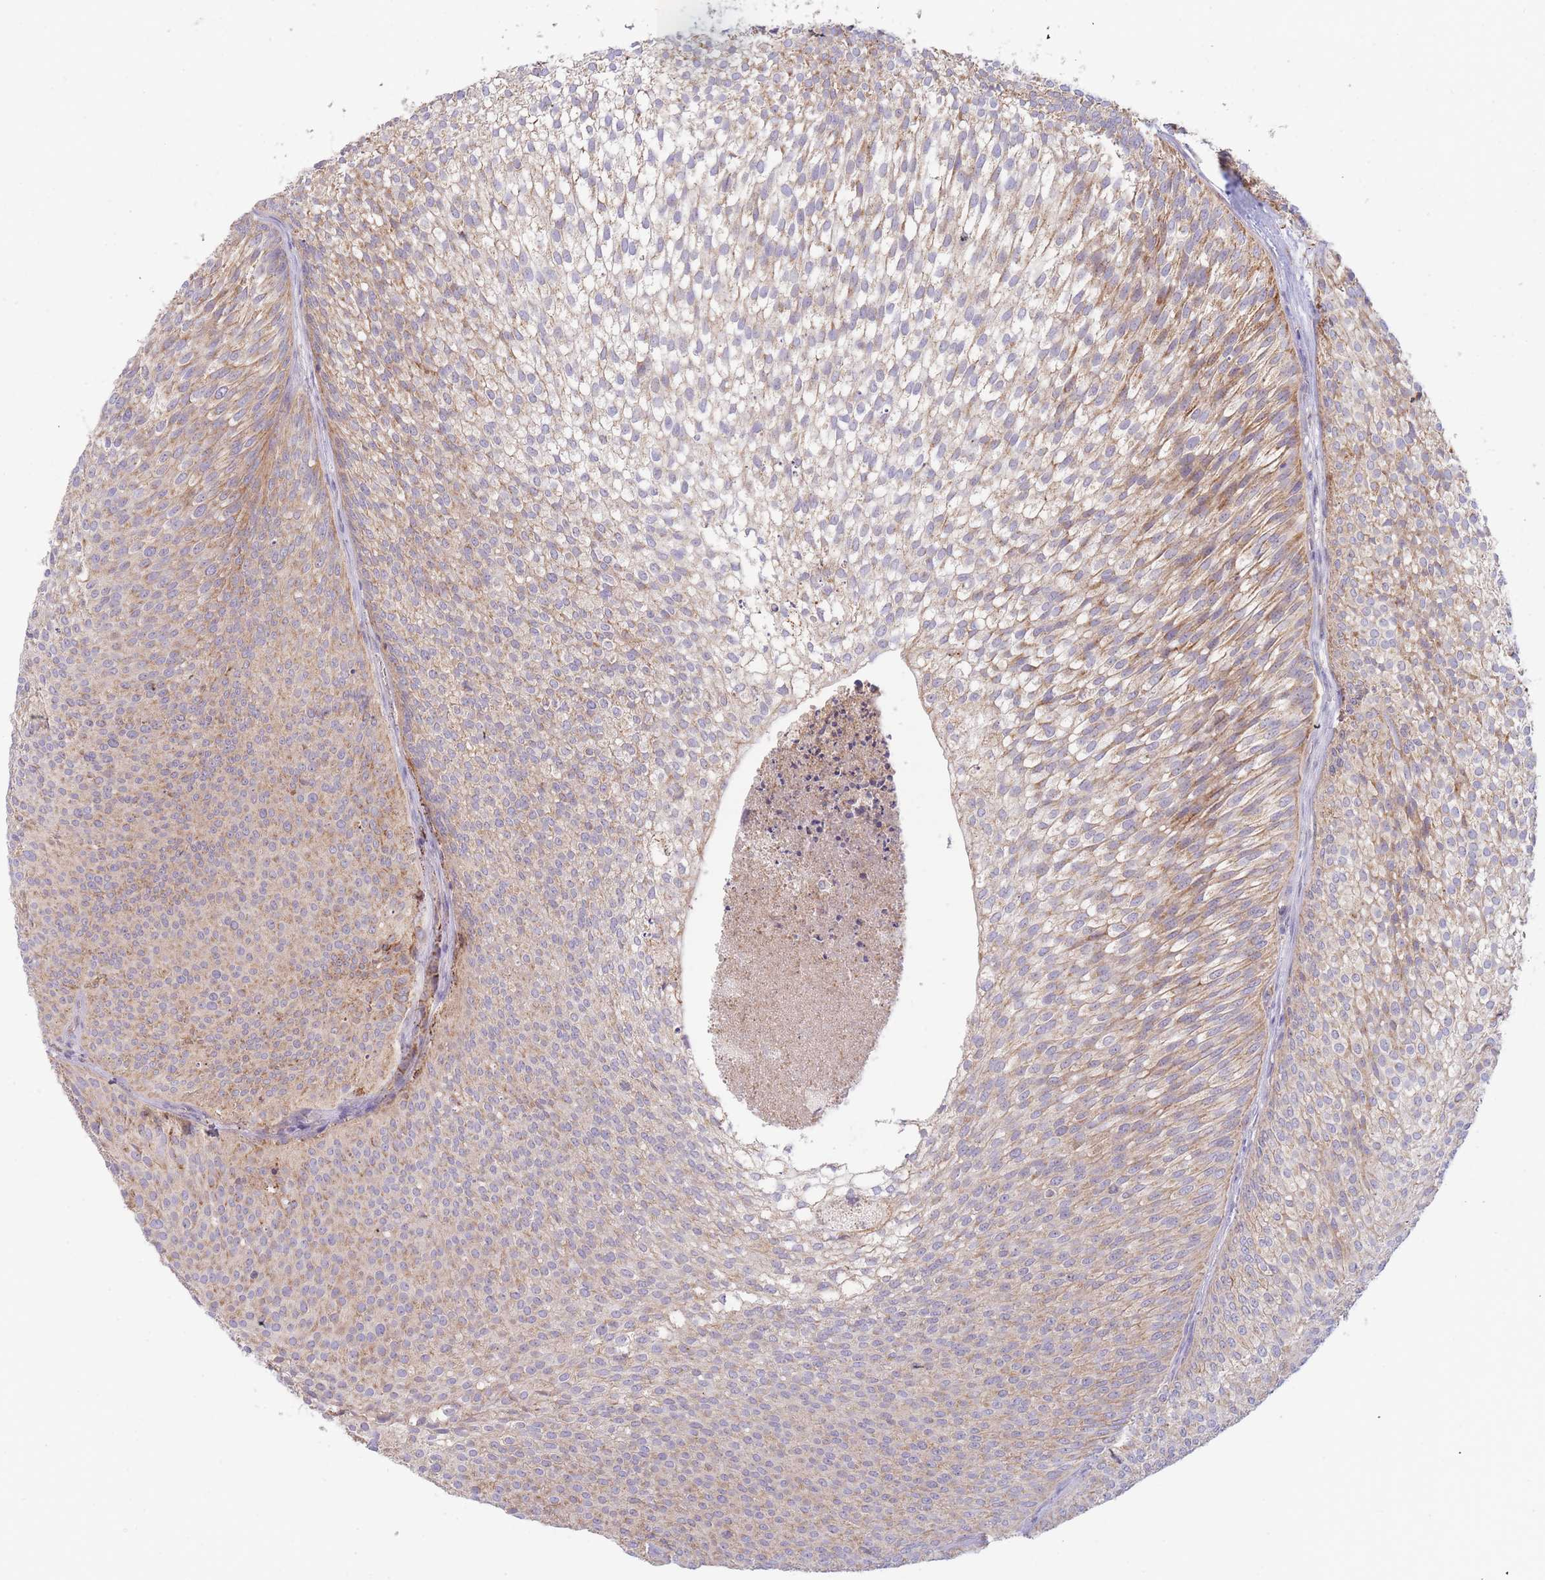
{"staining": {"intensity": "weak", "quantity": "25%-75%", "location": "cytoplasmic/membranous"}, "tissue": "urothelial cancer", "cell_type": "Tumor cells", "image_type": "cancer", "snomed": [{"axis": "morphology", "description": "Urothelial carcinoma, Low grade"}, {"axis": "topography", "description": "Urinary bladder"}], "caption": "Low-grade urothelial carcinoma stained for a protein displays weak cytoplasmic/membranous positivity in tumor cells.", "gene": "MRPL17", "patient": {"sex": "male", "age": 91}}